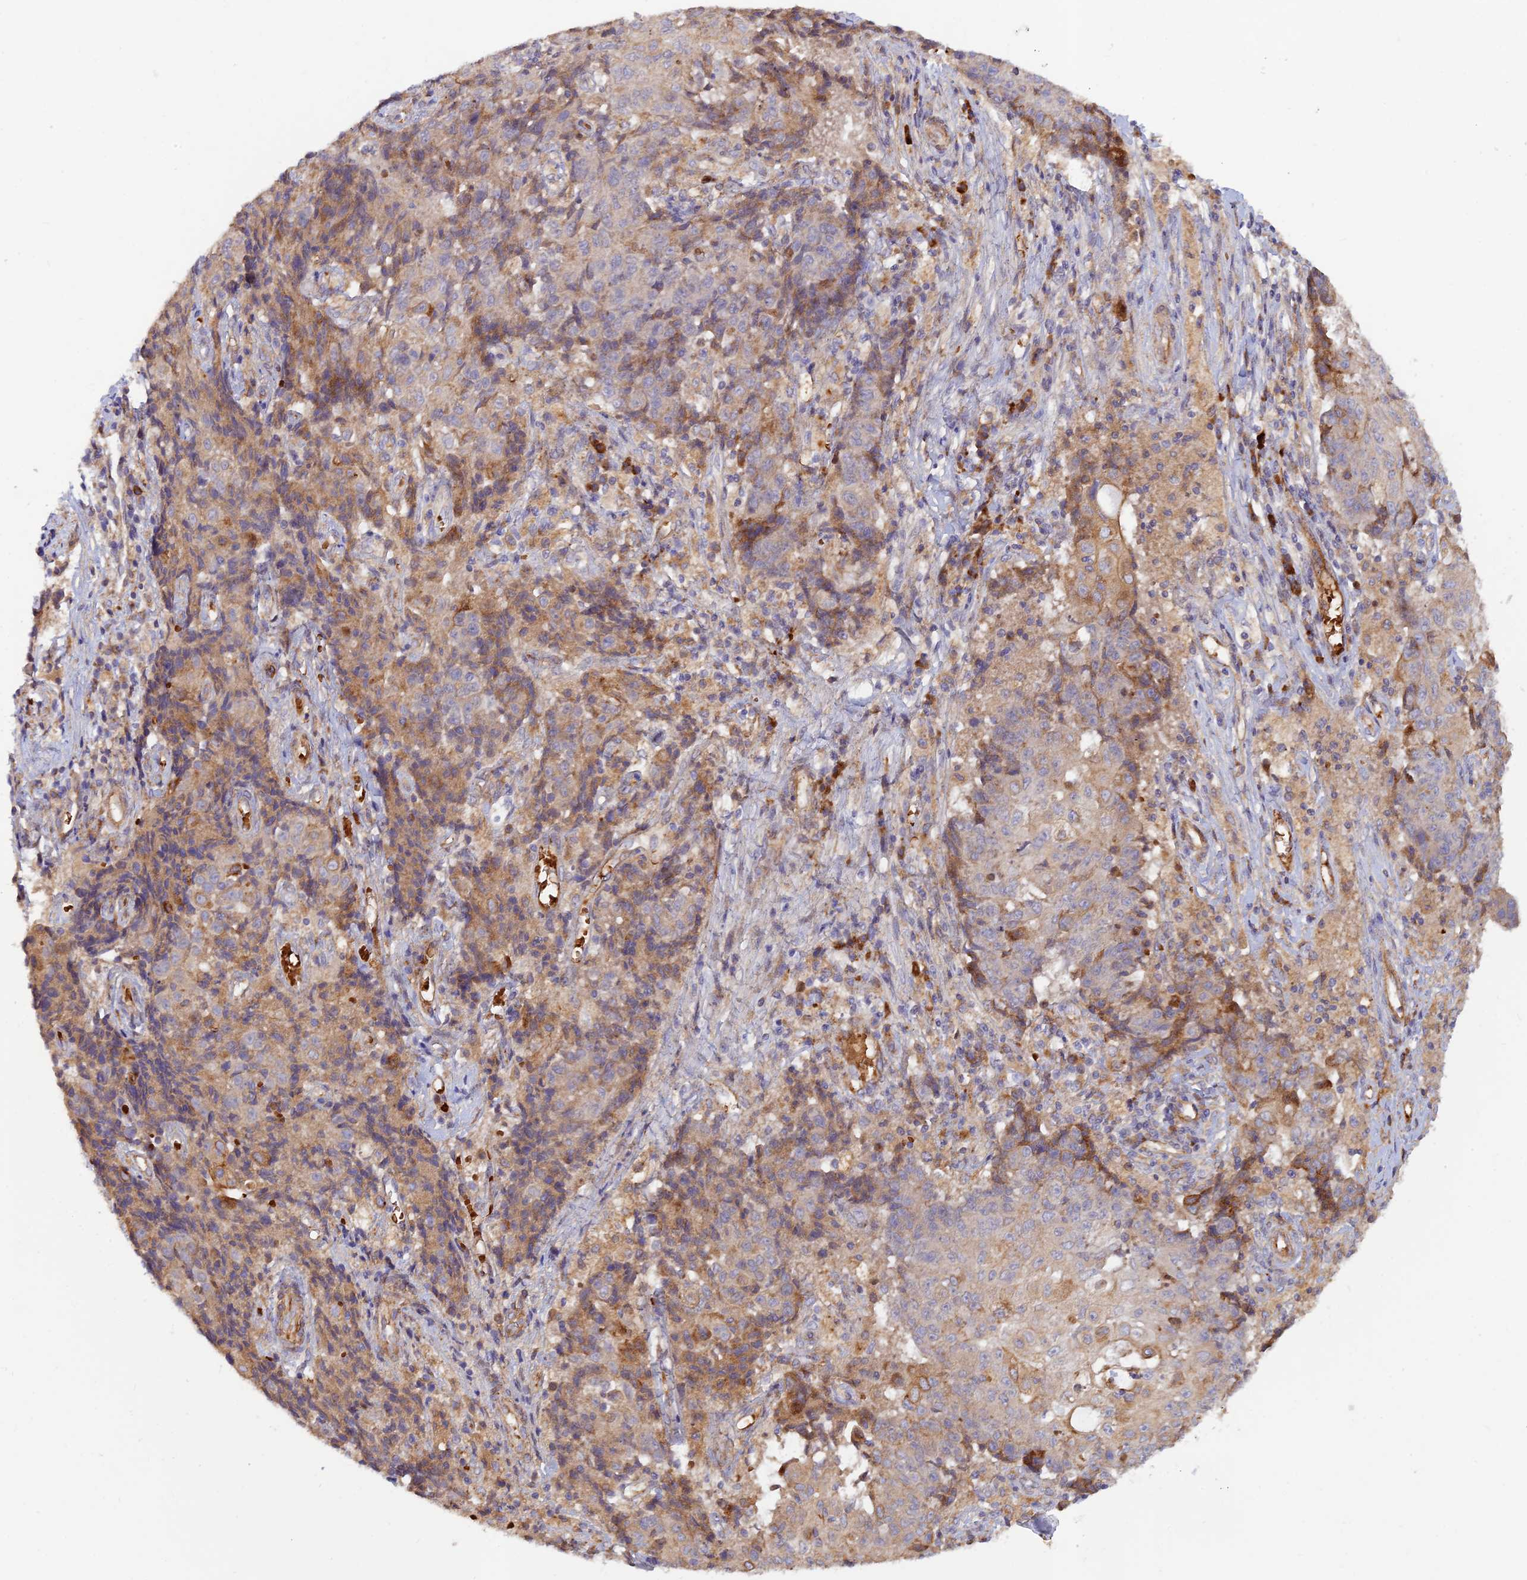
{"staining": {"intensity": "moderate", "quantity": "<25%", "location": "cytoplasmic/membranous"}, "tissue": "ovarian cancer", "cell_type": "Tumor cells", "image_type": "cancer", "snomed": [{"axis": "morphology", "description": "Carcinoma, endometroid"}, {"axis": "topography", "description": "Ovary"}], "caption": "Ovarian endometroid carcinoma stained for a protein shows moderate cytoplasmic/membranous positivity in tumor cells.", "gene": "GMCL1", "patient": {"sex": "female", "age": 42}}